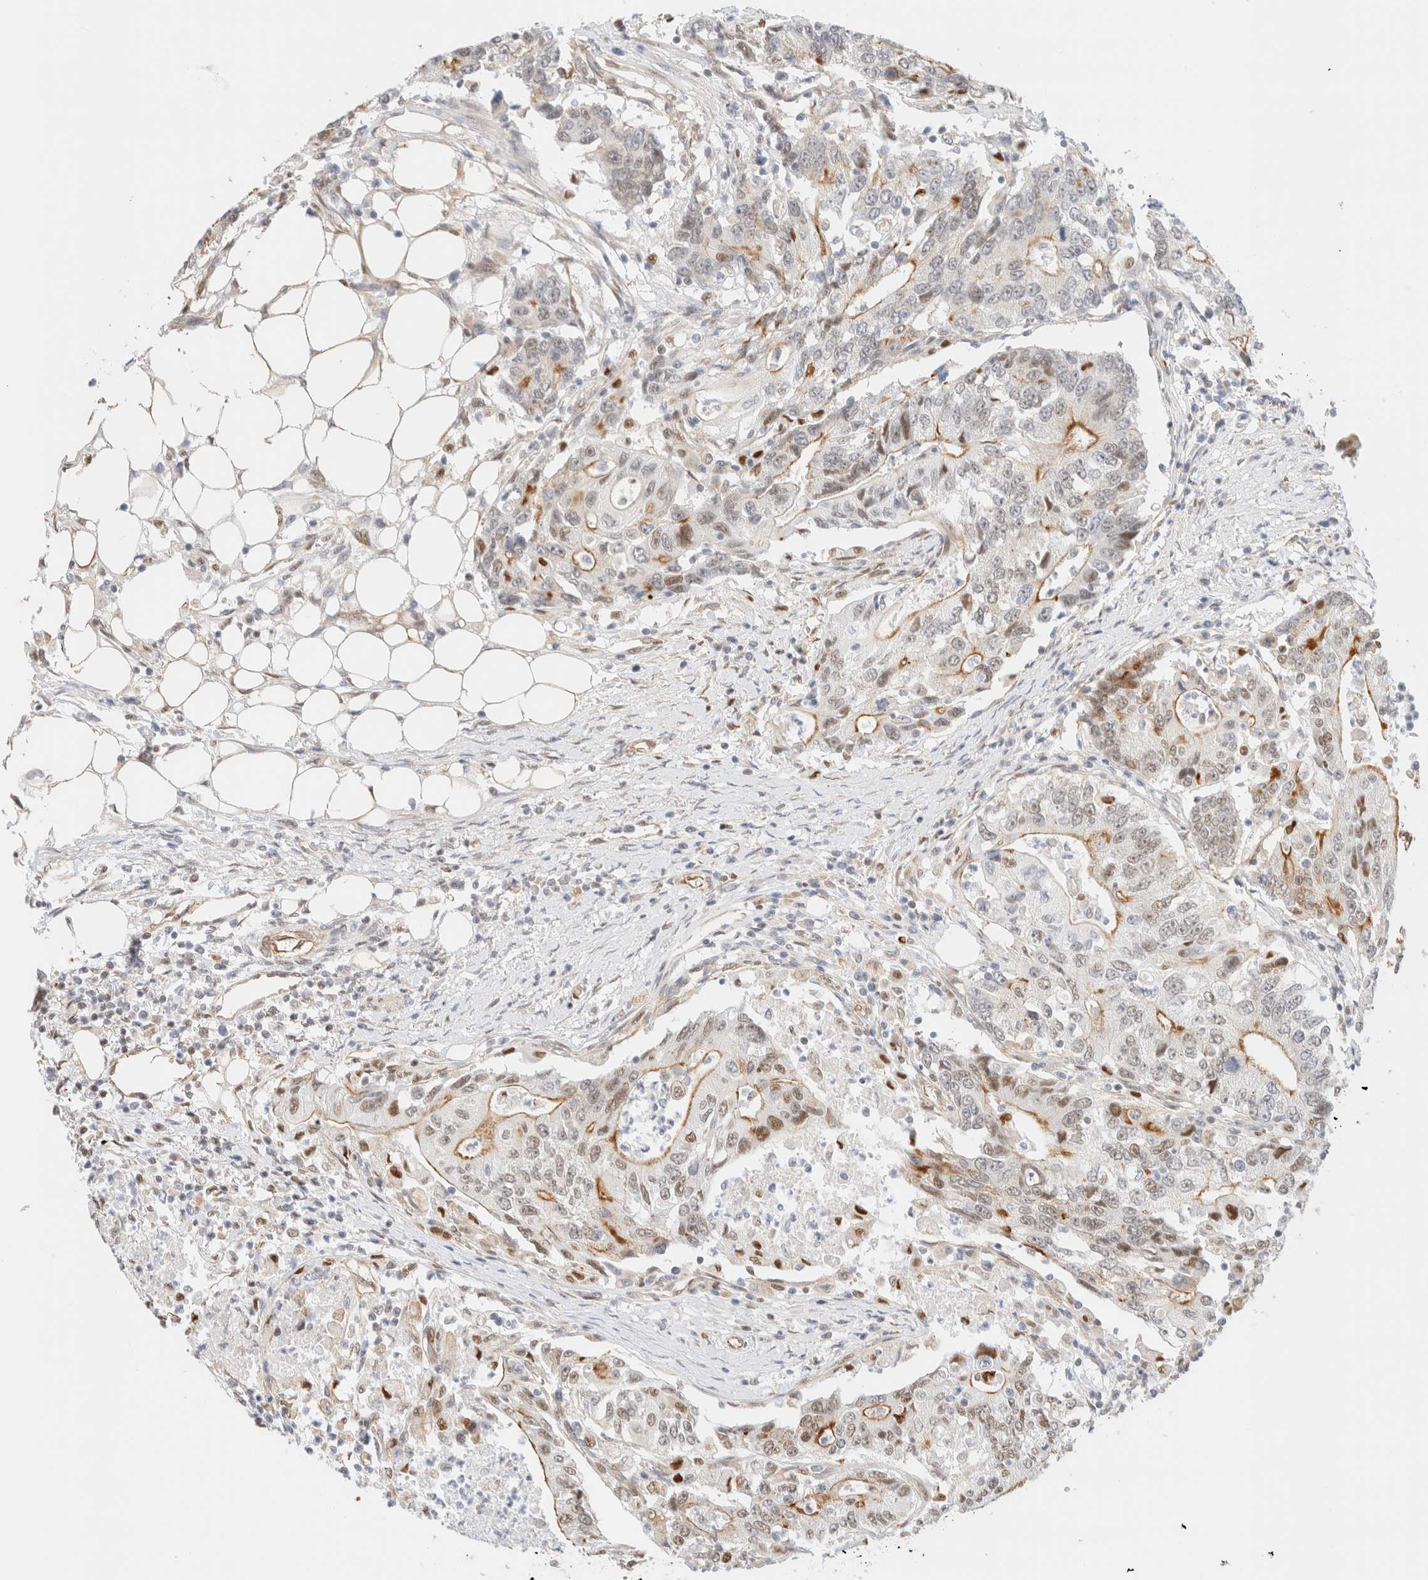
{"staining": {"intensity": "moderate", "quantity": "25%-75%", "location": "cytoplasmic/membranous,nuclear"}, "tissue": "colorectal cancer", "cell_type": "Tumor cells", "image_type": "cancer", "snomed": [{"axis": "morphology", "description": "Adenocarcinoma, NOS"}, {"axis": "topography", "description": "Colon"}], "caption": "Adenocarcinoma (colorectal) was stained to show a protein in brown. There is medium levels of moderate cytoplasmic/membranous and nuclear expression in about 25%-75% of tumor cells.", "gene": "ARID5A", "patient": {"sex": "female", "age": 77}}